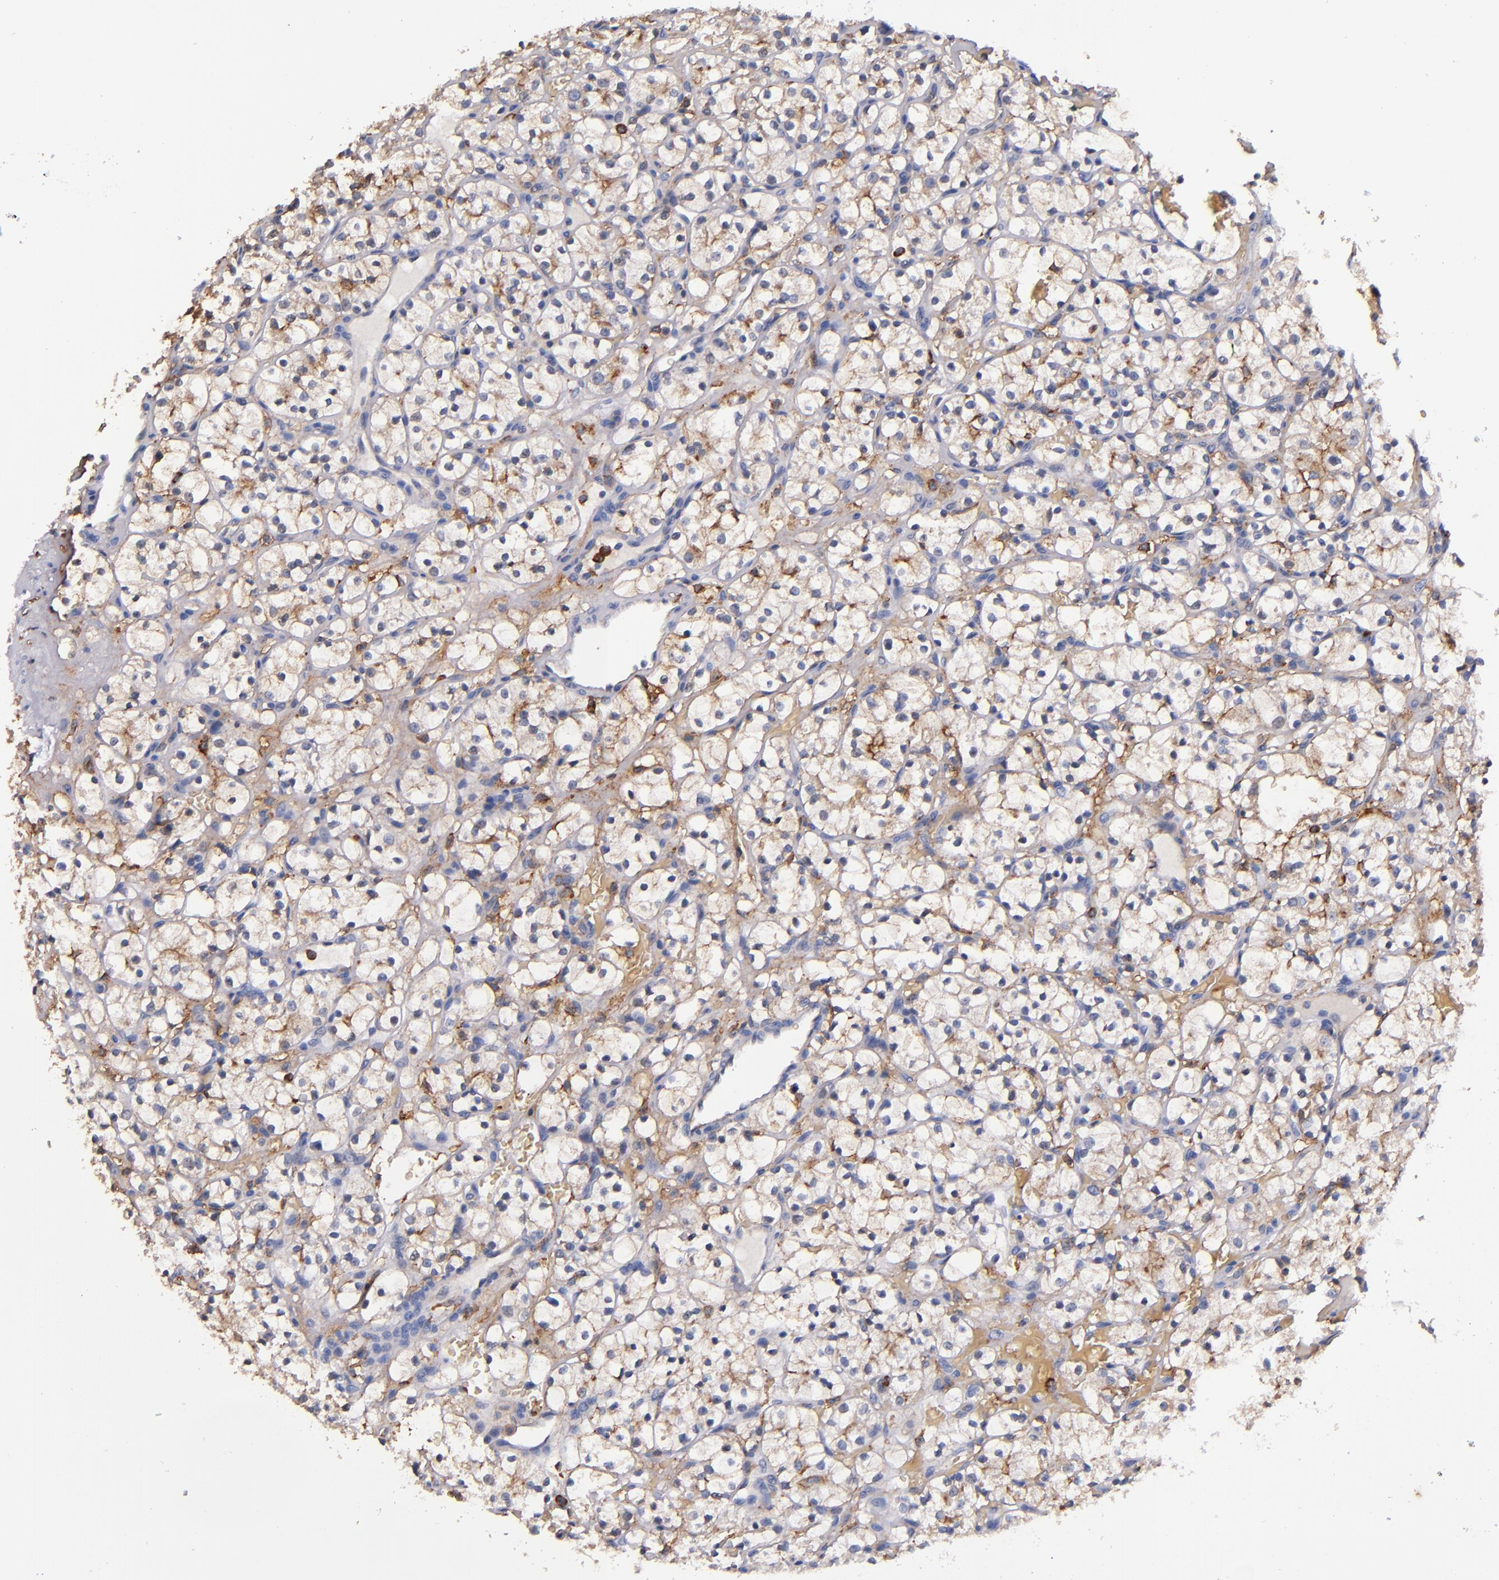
{"staining": {"intensity": "moderate", "quantity": "25%-75%", "location": "cytoplasmic/membranous"}, "tissue": "renal cancer", "cell_type": "Tumor cells", "image_type": "cancer", "snomed": [{"axis": "morphology", "description": "Adenocarcinoma, NOS"}, {"axis": "topography", "description": "Kidney"}], "caption": "A medium amount of moderate cytoplasmic/membranous expression is identified in approximately 25%-75% of tumor cells in adenocarcinoma (renal) tissue.", "gene": "SIRPA", "patient": {"sex": "female", "age": 60}}